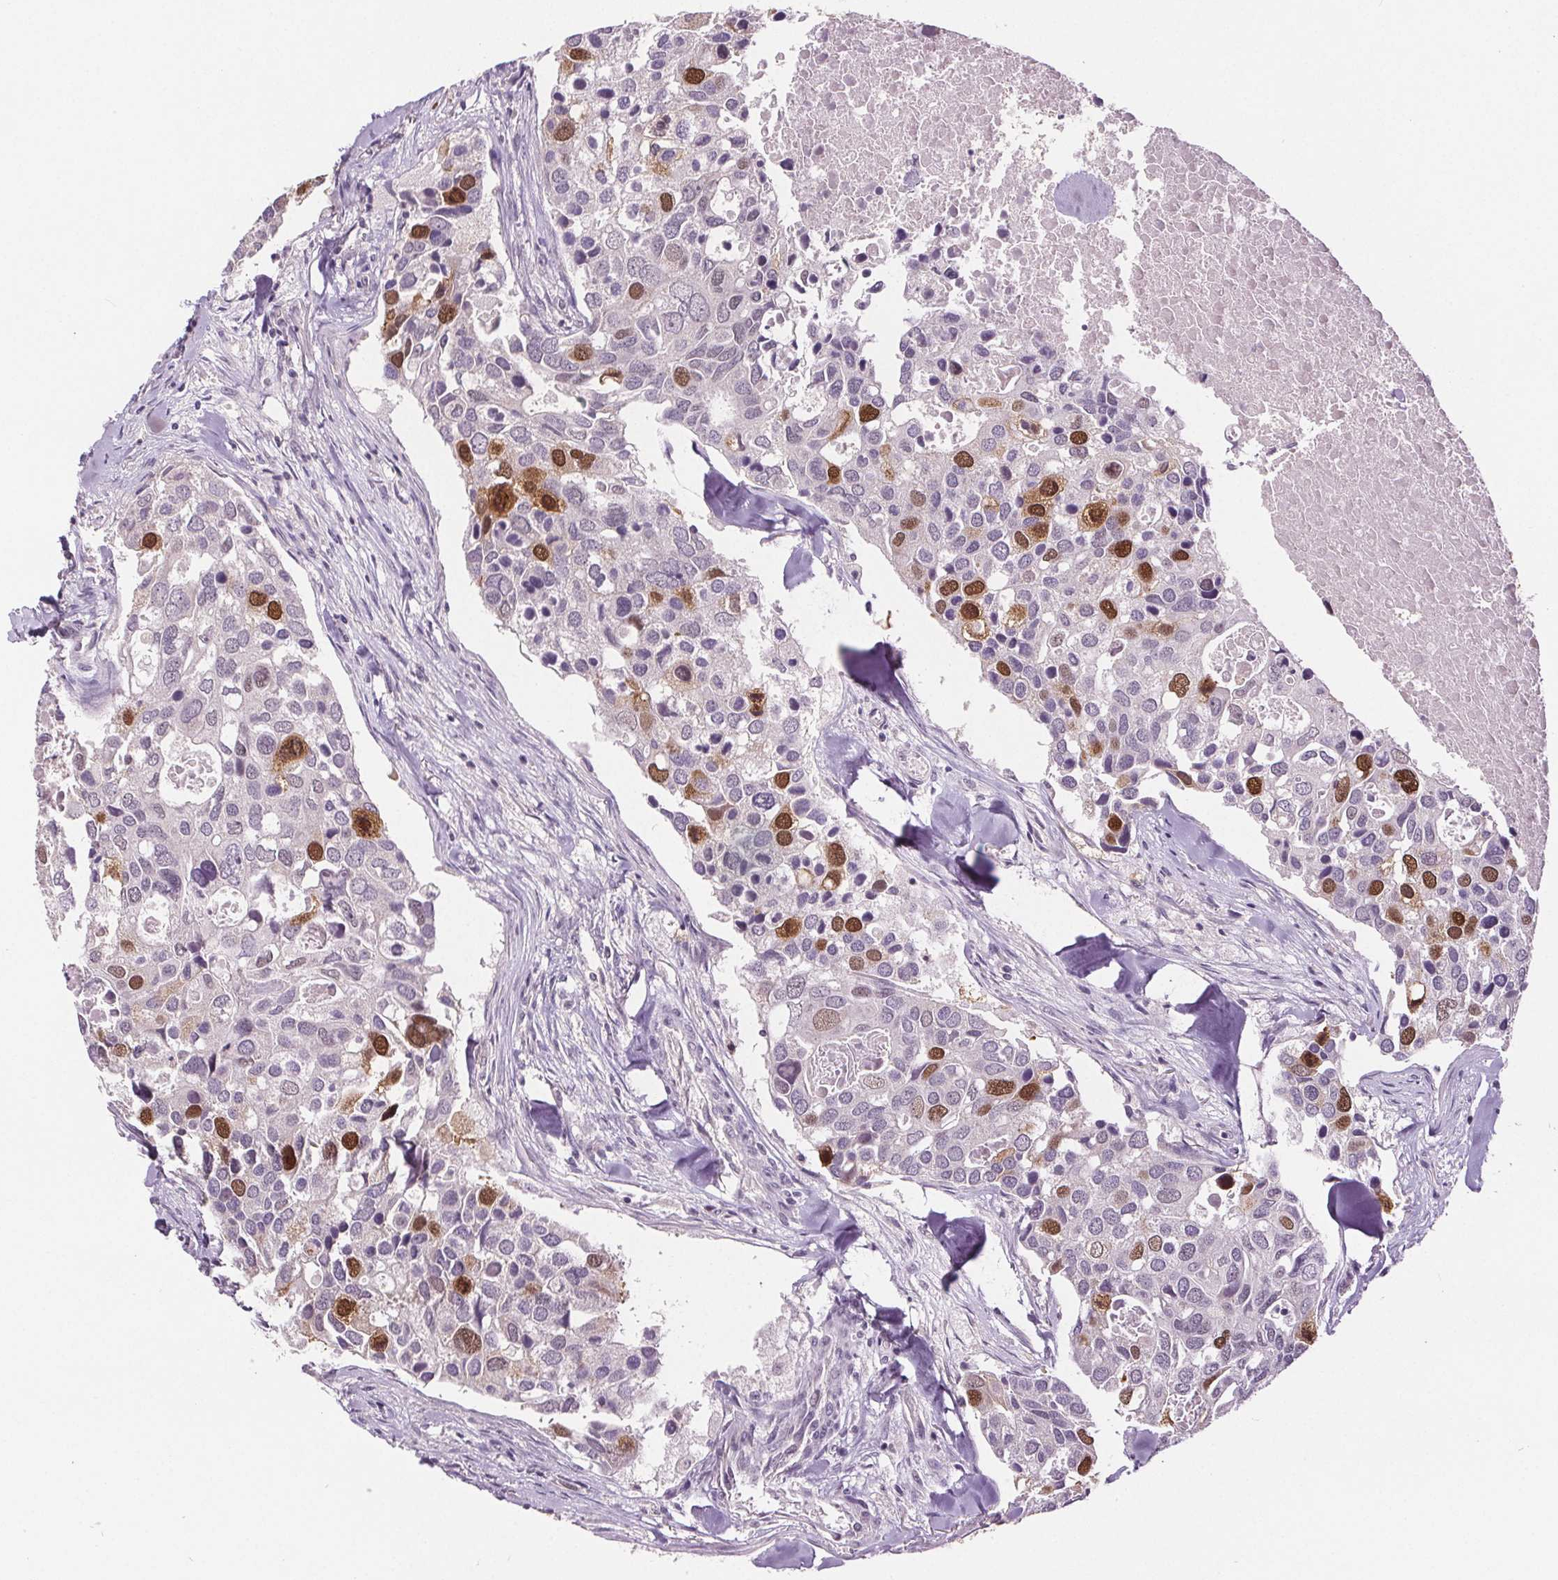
{"staining": {"intensity": "moderate", "quantity": "<25%", "location": "nuclear"}, "tissue": "breast cancer", "cell_type": "Tumor cells", "image_type": "cancer", "snomed": [{"axis": "morphology", "description": "Duct carcinoma"}, {"axis": "topography", "description": "Breast"}], "caption": "Immunohistochemistry (IHC) (DAB (3,3'-diaminobenzidine)) staining of human intraductal carcinoma (breast) reveals moderate nuclear protein staining in about <25% of tumor cells.", "gene": "CENPF", "patient": {"sex": "female", "age": 83}}